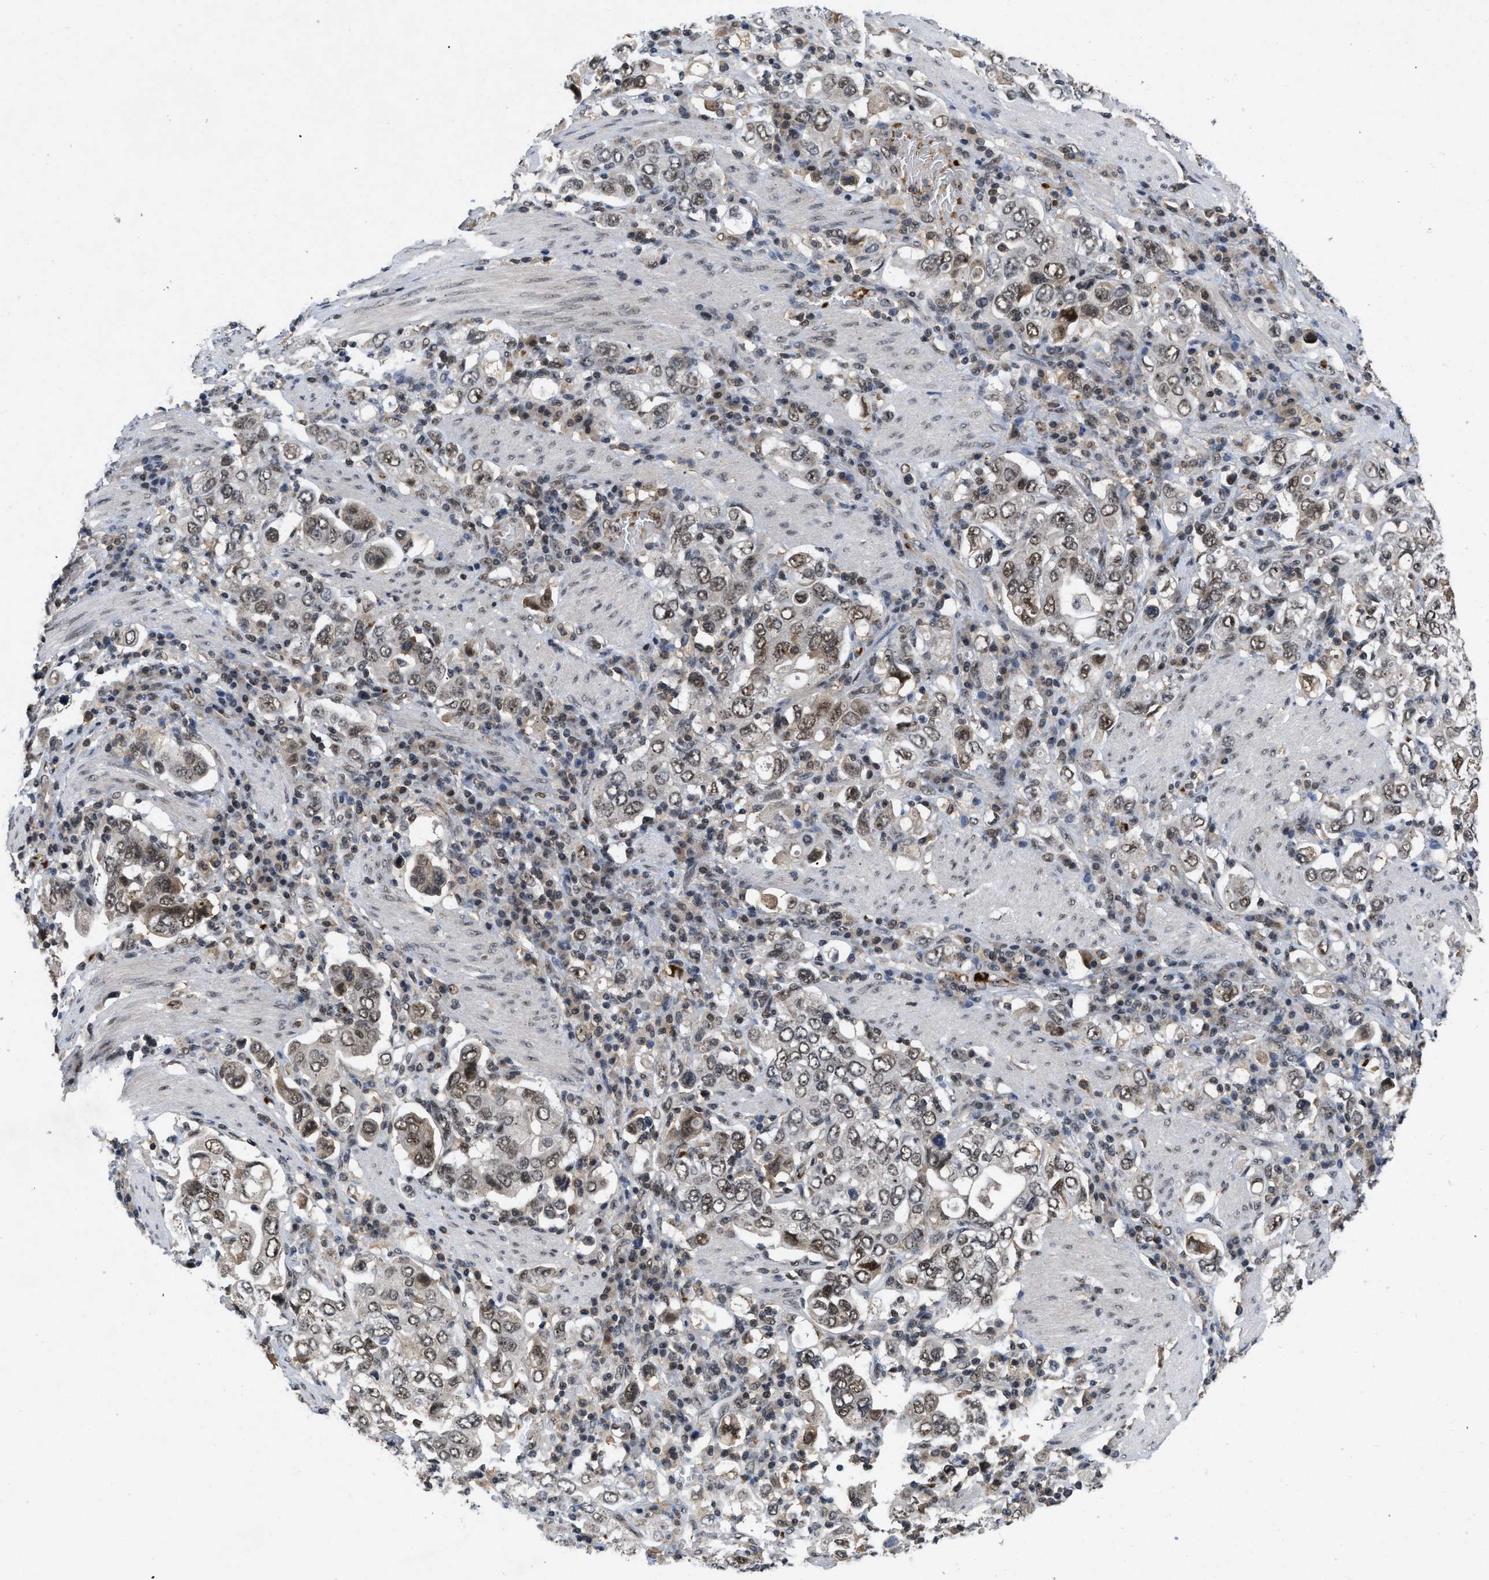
{"staining": {"intensity": "moderate", "quantity": ">75%", "location": "nuclear"}, "tissue": "stomach cancer", "cell_type": "Tumor cells", "image_type": "cancer", "snomed": [{"axis": "morphology", "description": "Adenocarcinoma, NOS"}, {"axis": "topography", "description": "Stomach, upper"}], "caption": "This photomicrograph displays stomach cancer (adenocarcinoma) stained with immunohistochemistry to label a protein in brown. The nuclear of tumor cells show moderate positivity for the protein. Nuclei are counter-stained blue.", "gene": "ZNF346", "patient": {"sex": "male", "age": 62}}